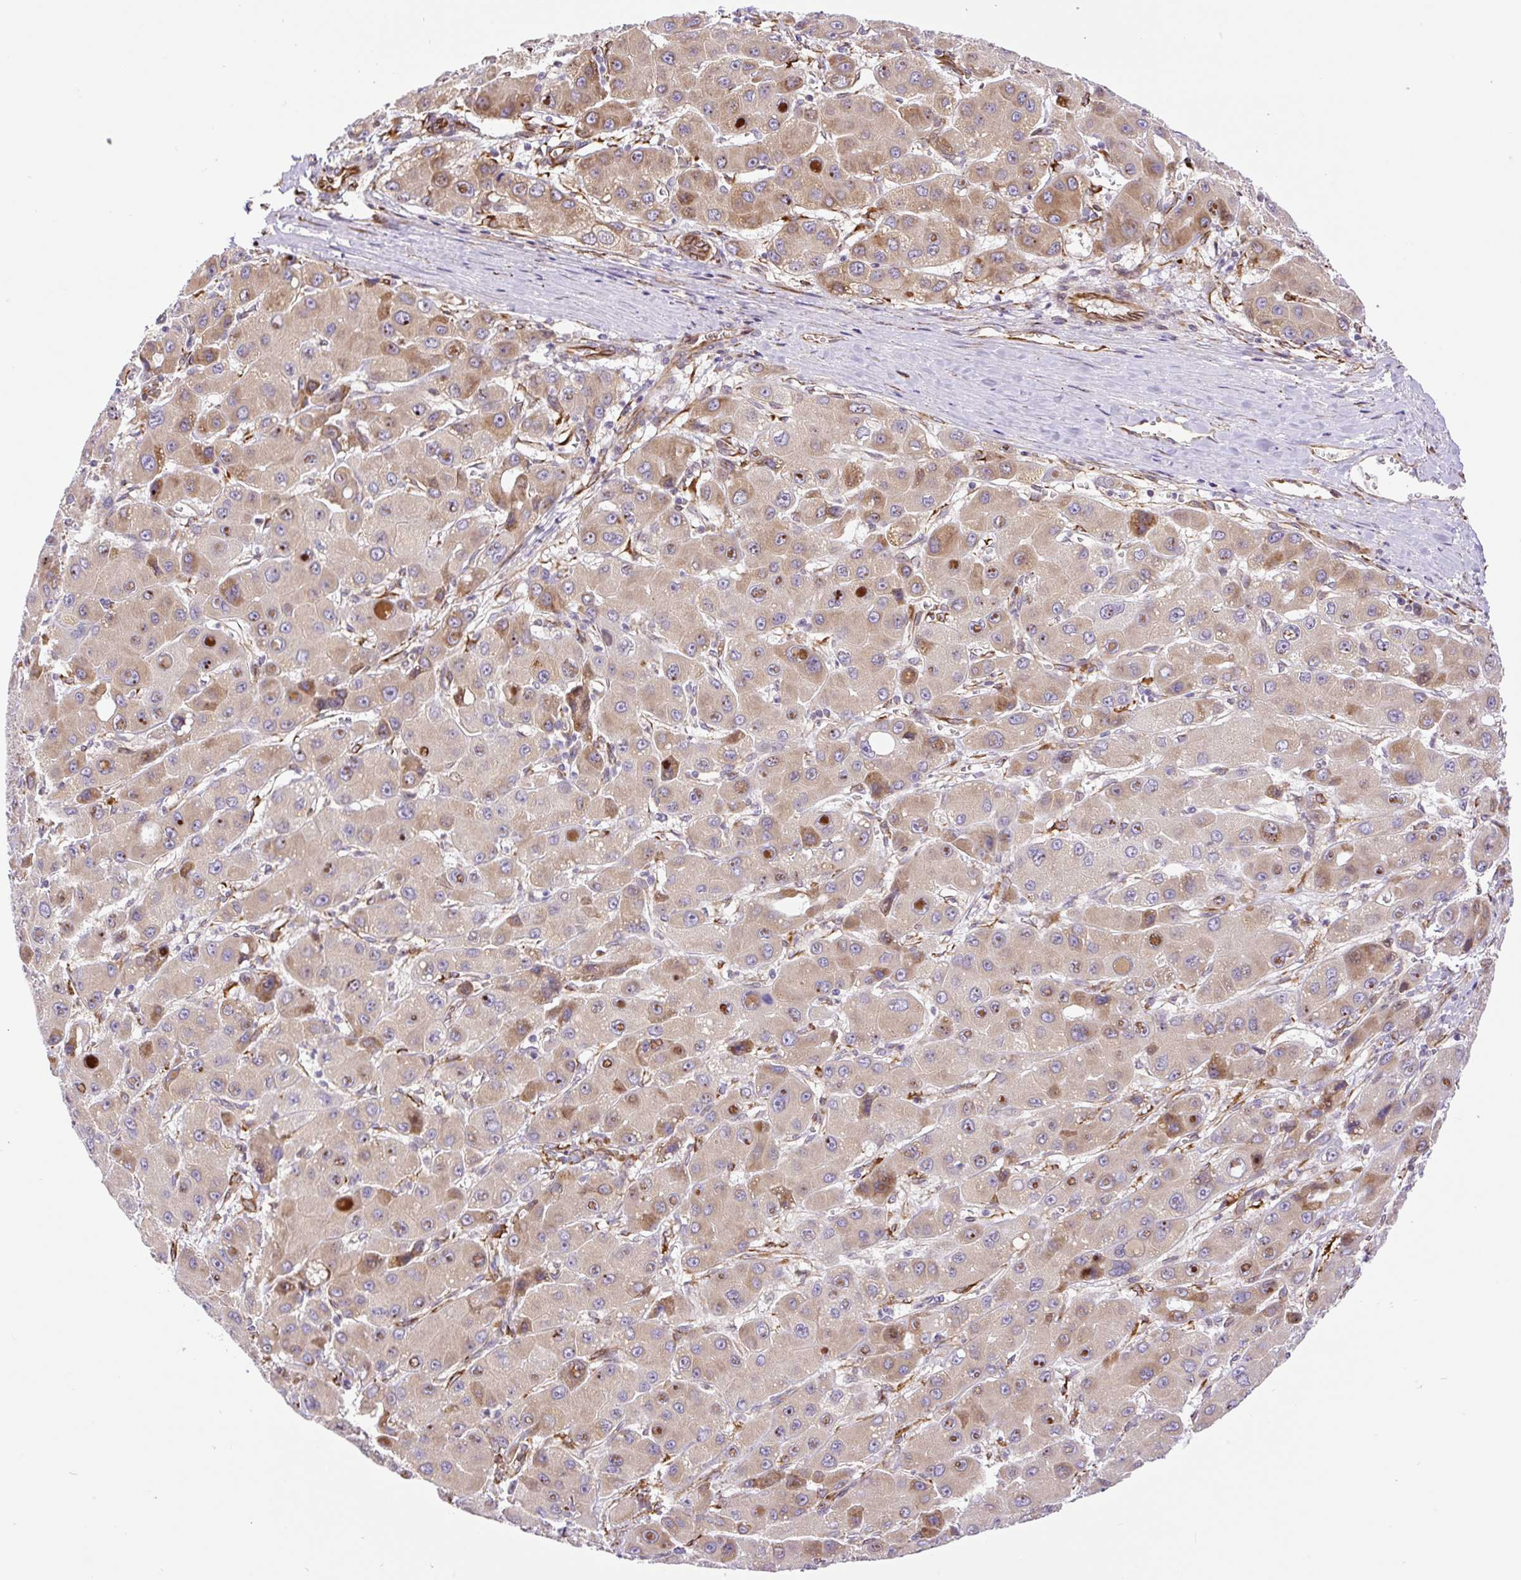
{"staining": {"intensity": "moderate", "quantity": "25%-75%", "location": "cytoplasmic/membranous"}, "tissue": "liver cancer", "cell_type": "Tumor cells", "image_type": "cancer", "snomed": [{"axis": "morphology", "description": "Carcinoma, Hepatocellular, NOS"}, {"axis": "topography", "description": "Liver"}], "caption": "Liver cancer (hepatocellular carcinoma) stained with a protein marker demonstrates moderate staining in tumor cells.", "gene": "RAB30", "patient": {"sex": "male", "age": 55}}